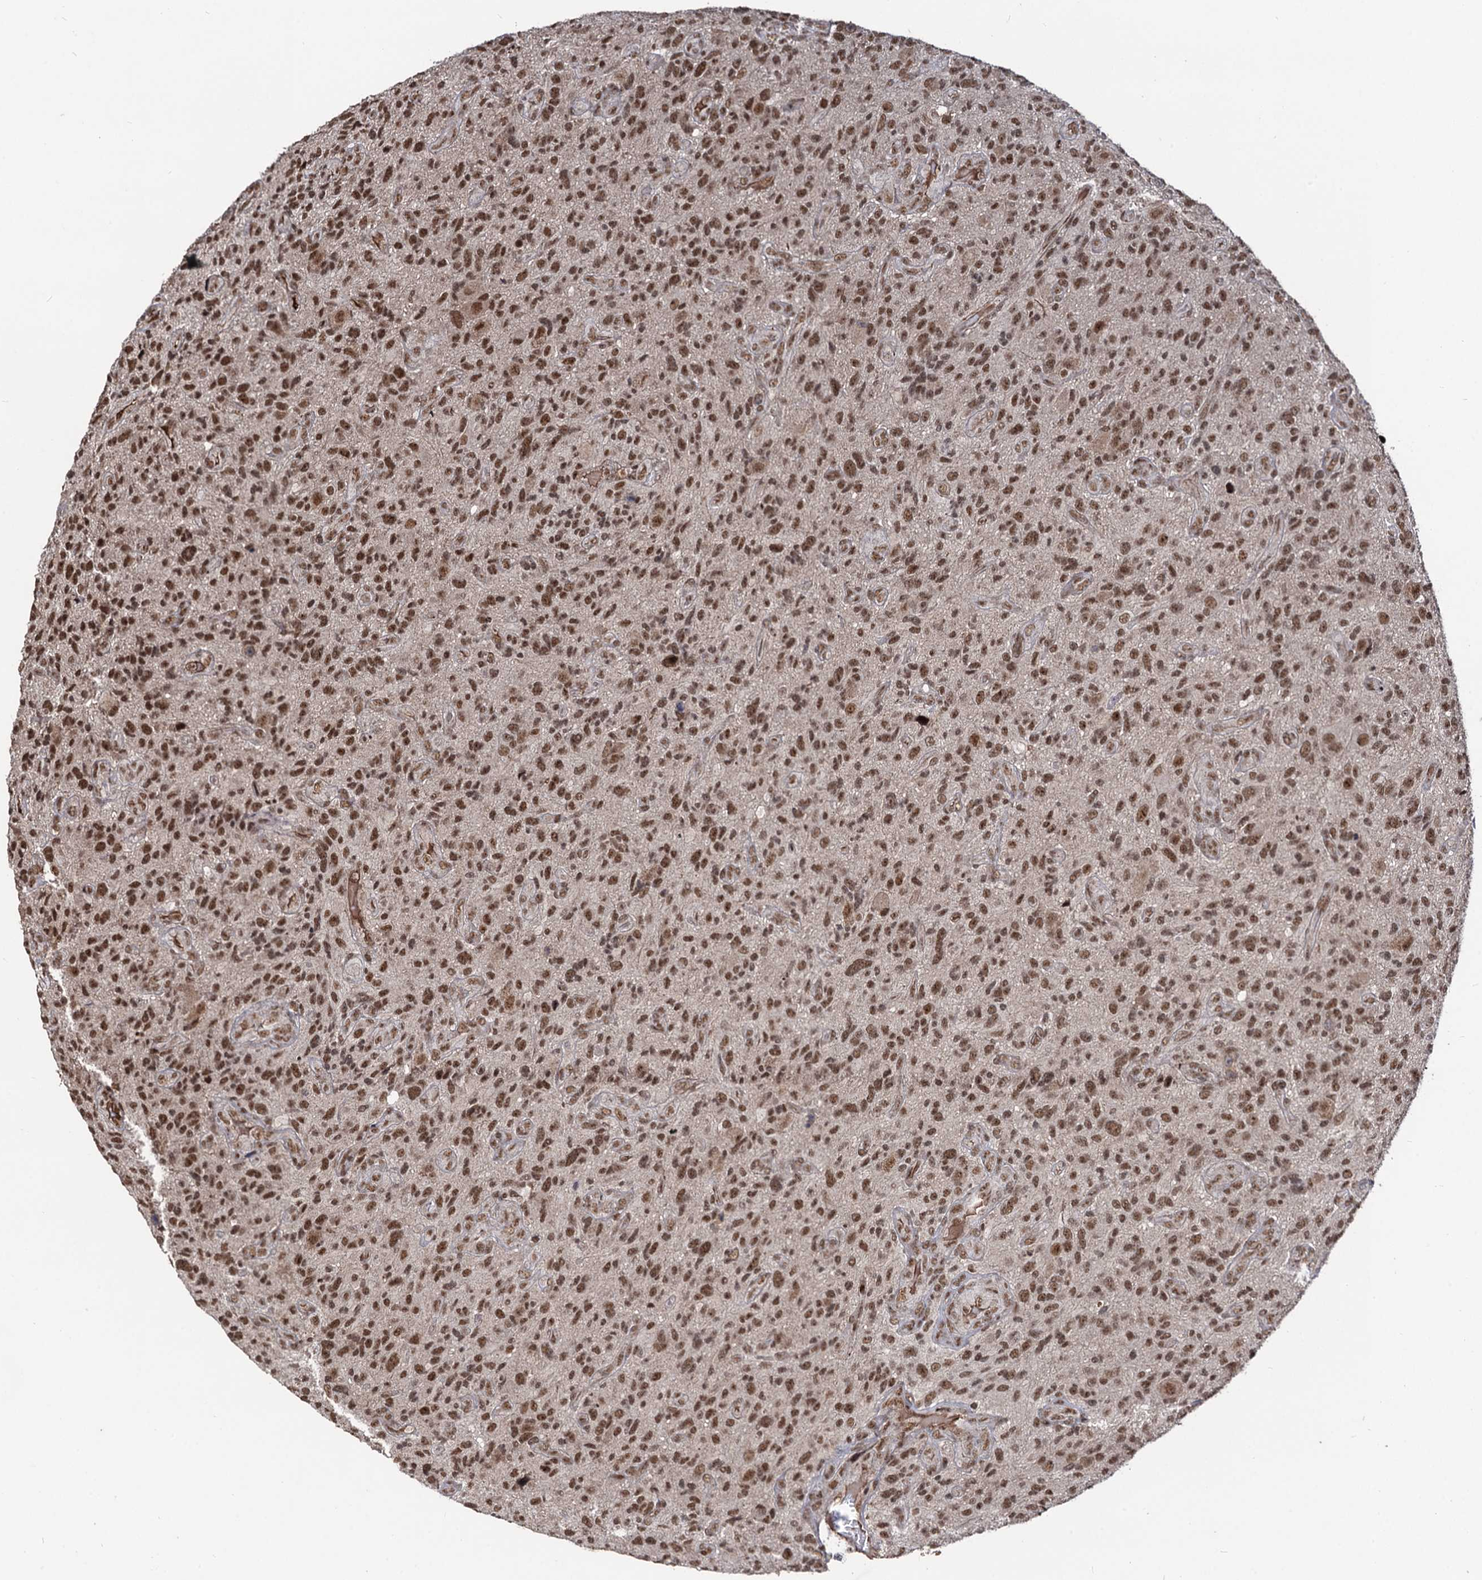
{"staining": {"intensity": "moderate", "quantity": ">75%", "location": "nuclear"}, "tissue": "glioma", "cell_type": "Tumor cells", "image_type": "cancer", "snomed": [{"axis": "morphology", "description": "Glioma, malignant, High grade"}, {"axis": "topography", "description": "Brain"}], "caption": "Glioma was stained to show a protein in brown. There is medium levels of moderate nuclear staining in about >75% of tumor cells. (Stains: DAB (3,3'-diaminobenzidine) in brown, nuclei in blue, Microscopy: brightfield microscopy at high magnification).", "gene": "SFSWAP", "patient": {"sex": "male", "age": 47}}